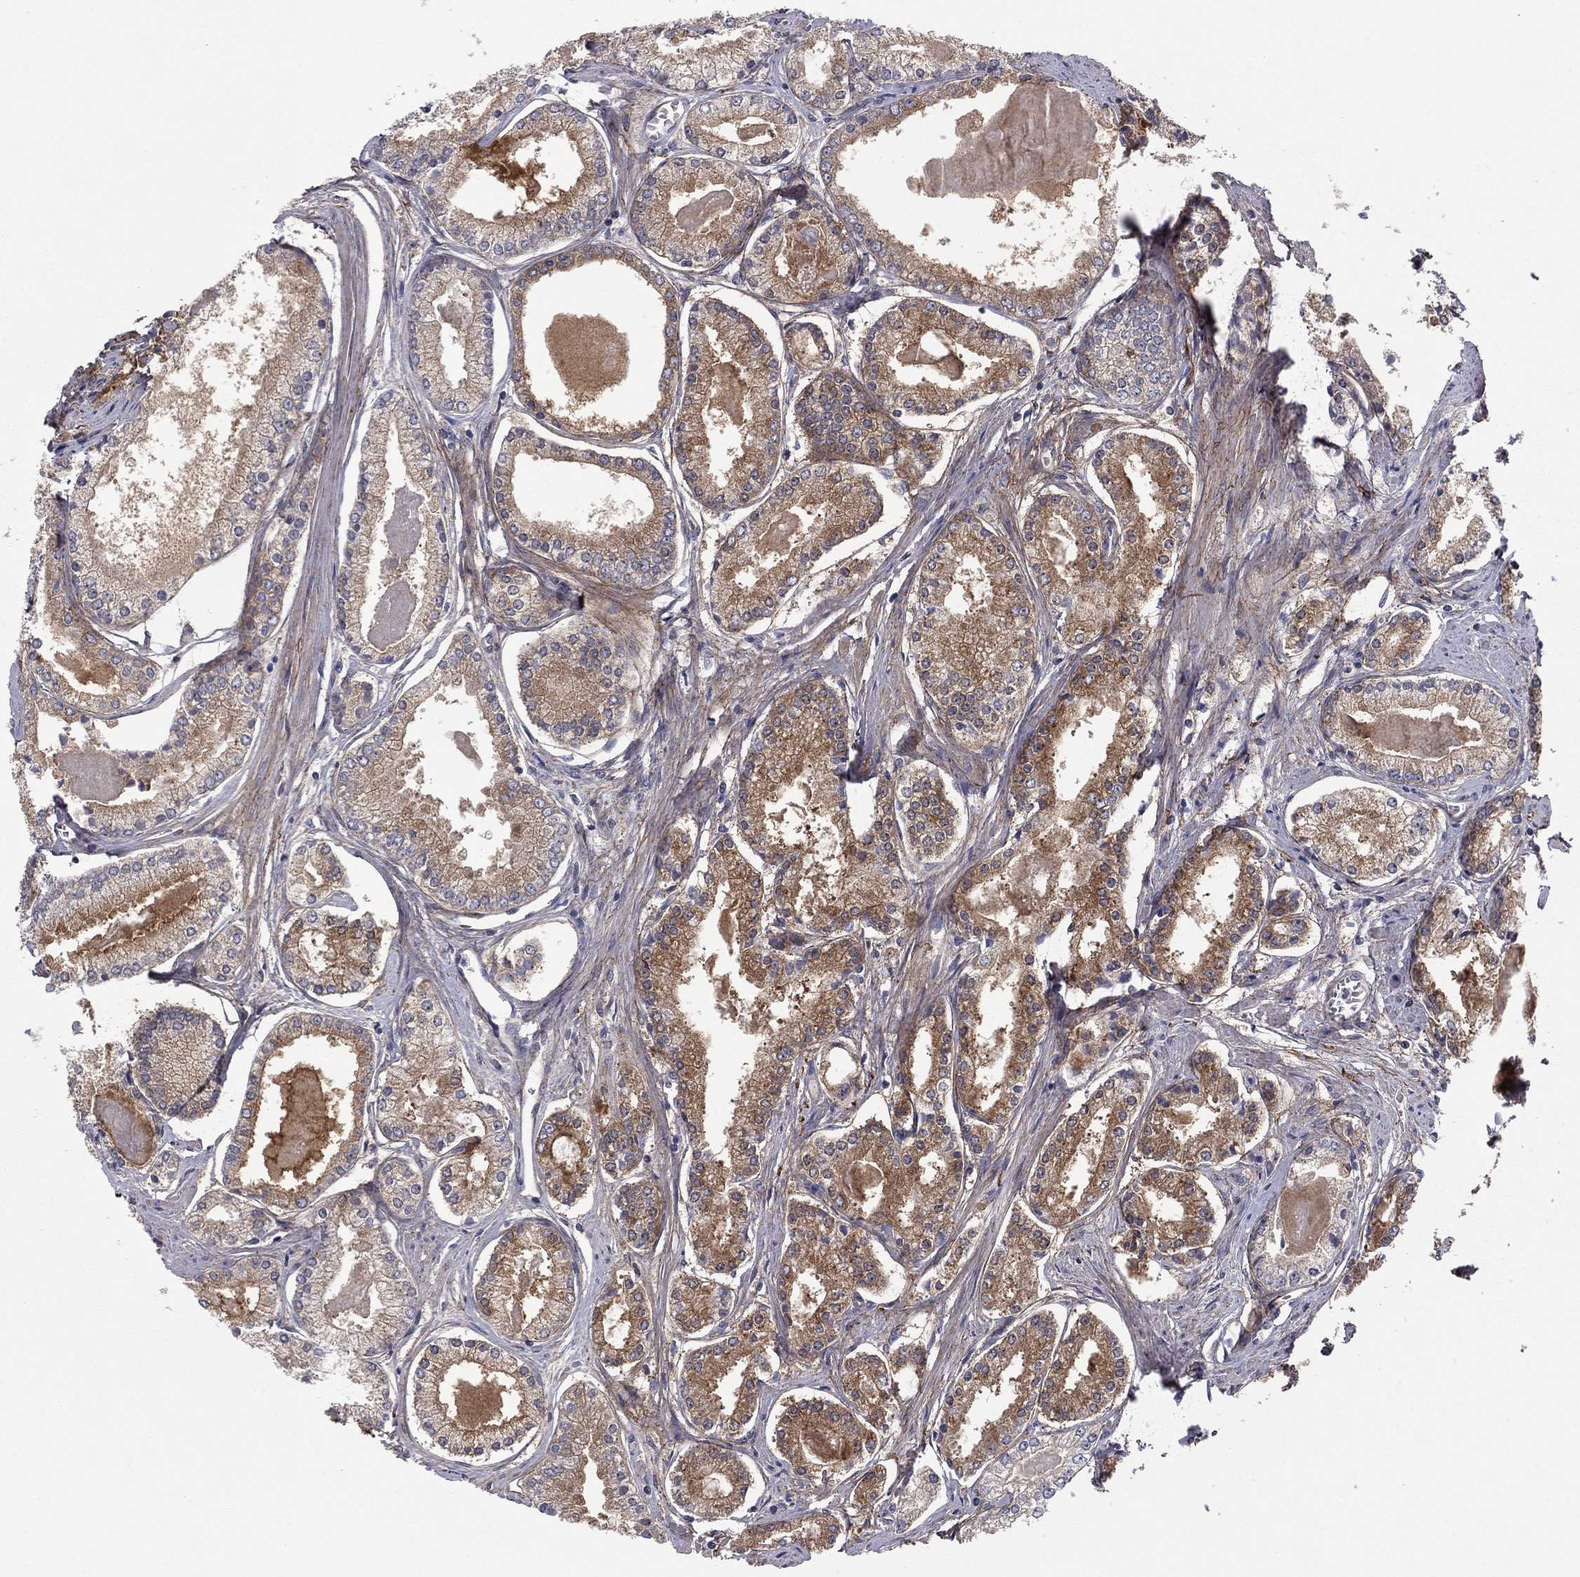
{"staining": {"intensity": "moderate", "quantity": ">75%", "location": "cytoplasmic/membranous"}, "tissue": "prostate cancer", "cell_type": "Tumor cells", "image_type": "cancer", "snomed": [{"axis": "morphology", "description": "Adenocarcinoma, NOS"}, {"axis": "topography", "description": "Prostate"}], "caption": "This is an image of IHC staining of prostate adenocarcinoma, which shows moderate staining in the cytoplasmic/membranous of tumor cells.", "gene": "RNF123", "patient": {"sex": "male", "age": 72}}